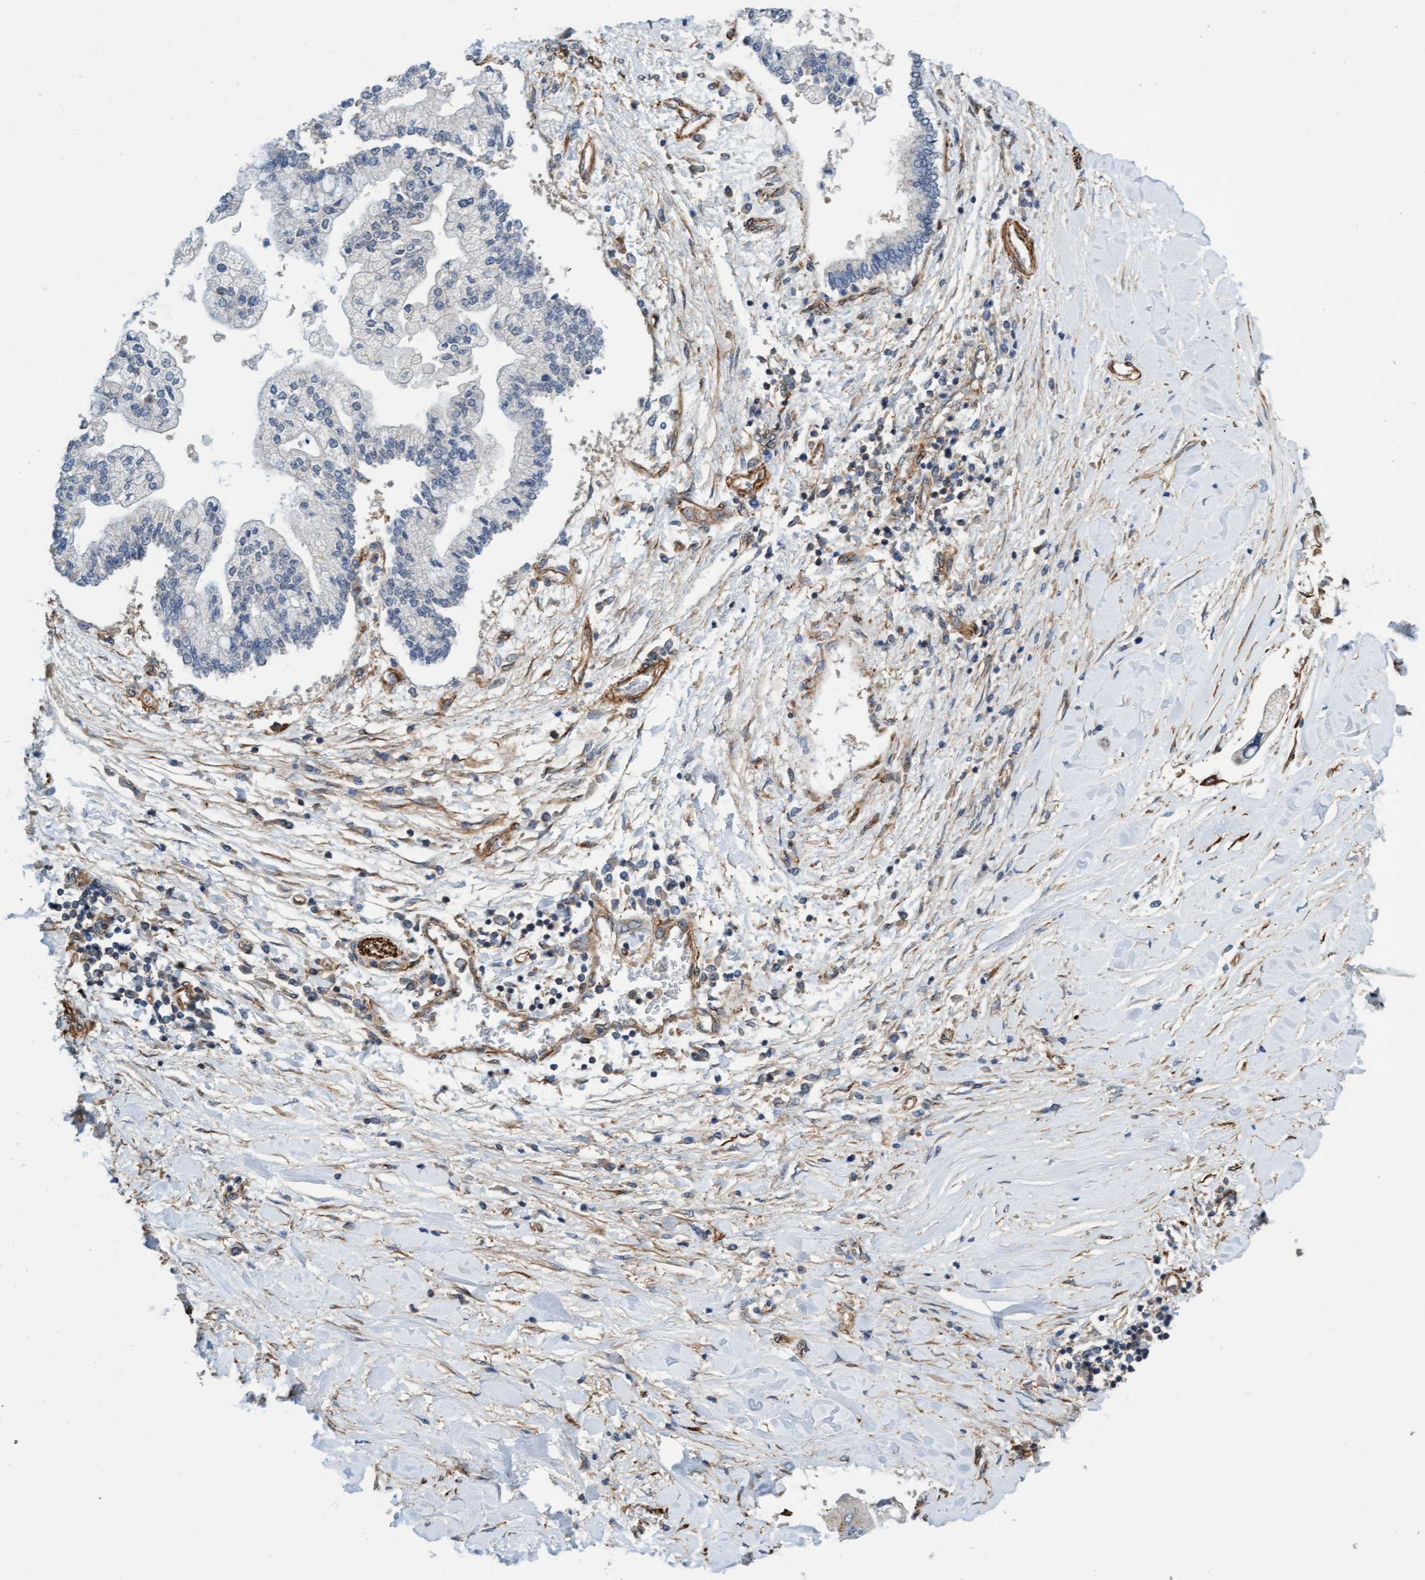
{"staining": {"intensity": "negative", "quantity": "none", "location": "none"}, "tissue": "liver cancer", "cell_type": "Tumor cells", "image_type": "cancer", "snomed": [{"axis": "morphology", "description": "Cholangiocarcinoma"}, {"axis": "topography", "description": "Liver"}], "caption": "Immunohistochemistry of human liver cancer displays no positivity in tumor cells.", "gene": "FMNL3", "patient": {"sex": "male", "age": 50}}